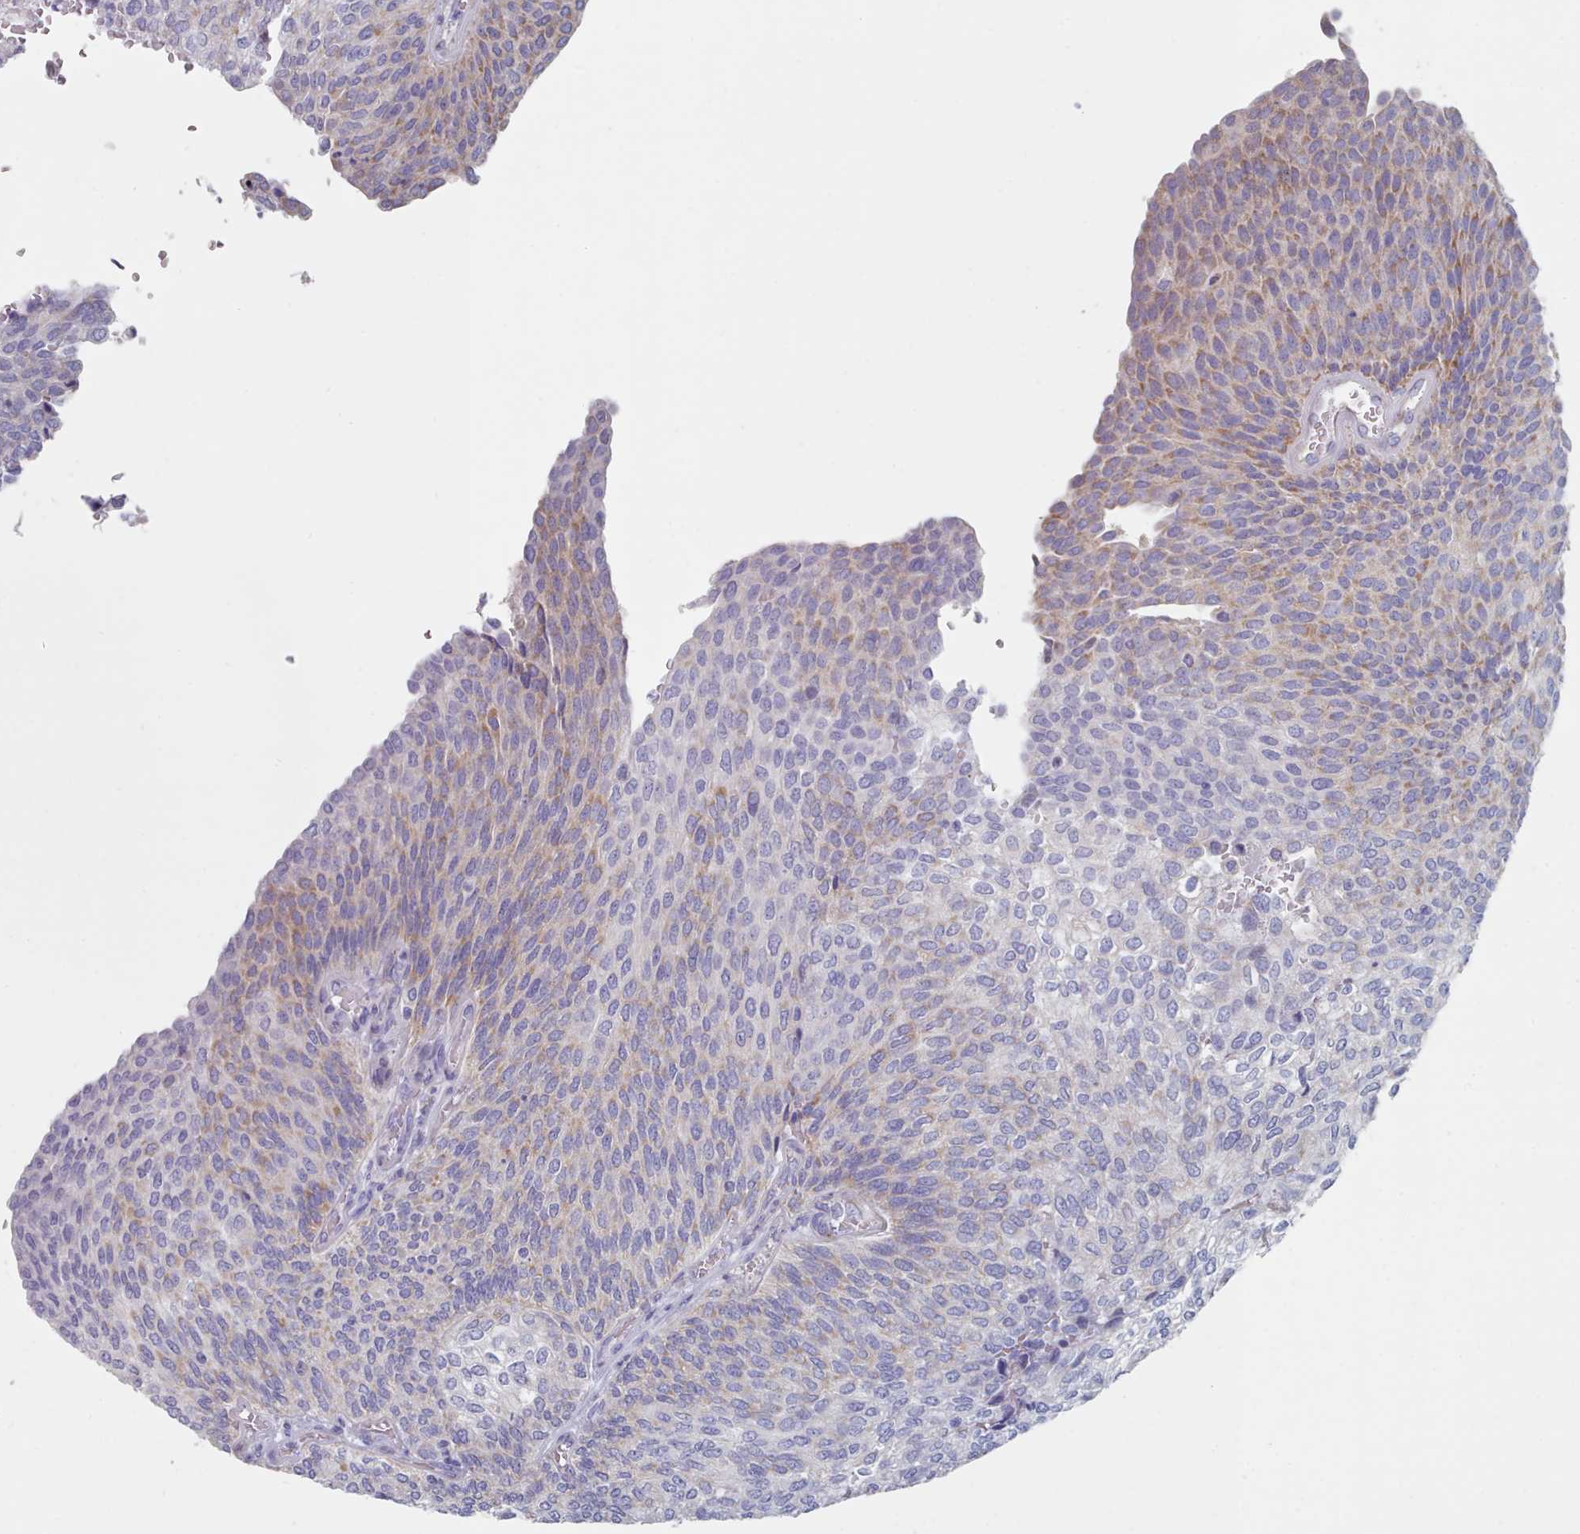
{"staining": {"intensity": "moderate", "quantity": "<25%", "location": "cytoplasmic/membranous"}, "tissue": "urothelial cancer", "cell_type": "Tumor cells", "image_type": "cancer", "snomed": [{"axis": "morphology", "description": "Urothelial carcinoma, Low grade"}, {"axis": "topography", "description": "Urinary bladder"}], "caption": "Protein positivity by immunohistochemistry displays moderate cytoplasmic/membranous staining in approximately <25% of tumor cells in urothelial carcinoma (low-grade). (DAB (3,3'-diaminobenzidine) IHC with brightfield microscopy, high magnification).", "gene": "HAO1", "patient": {"sex": "female", "age": 79}}